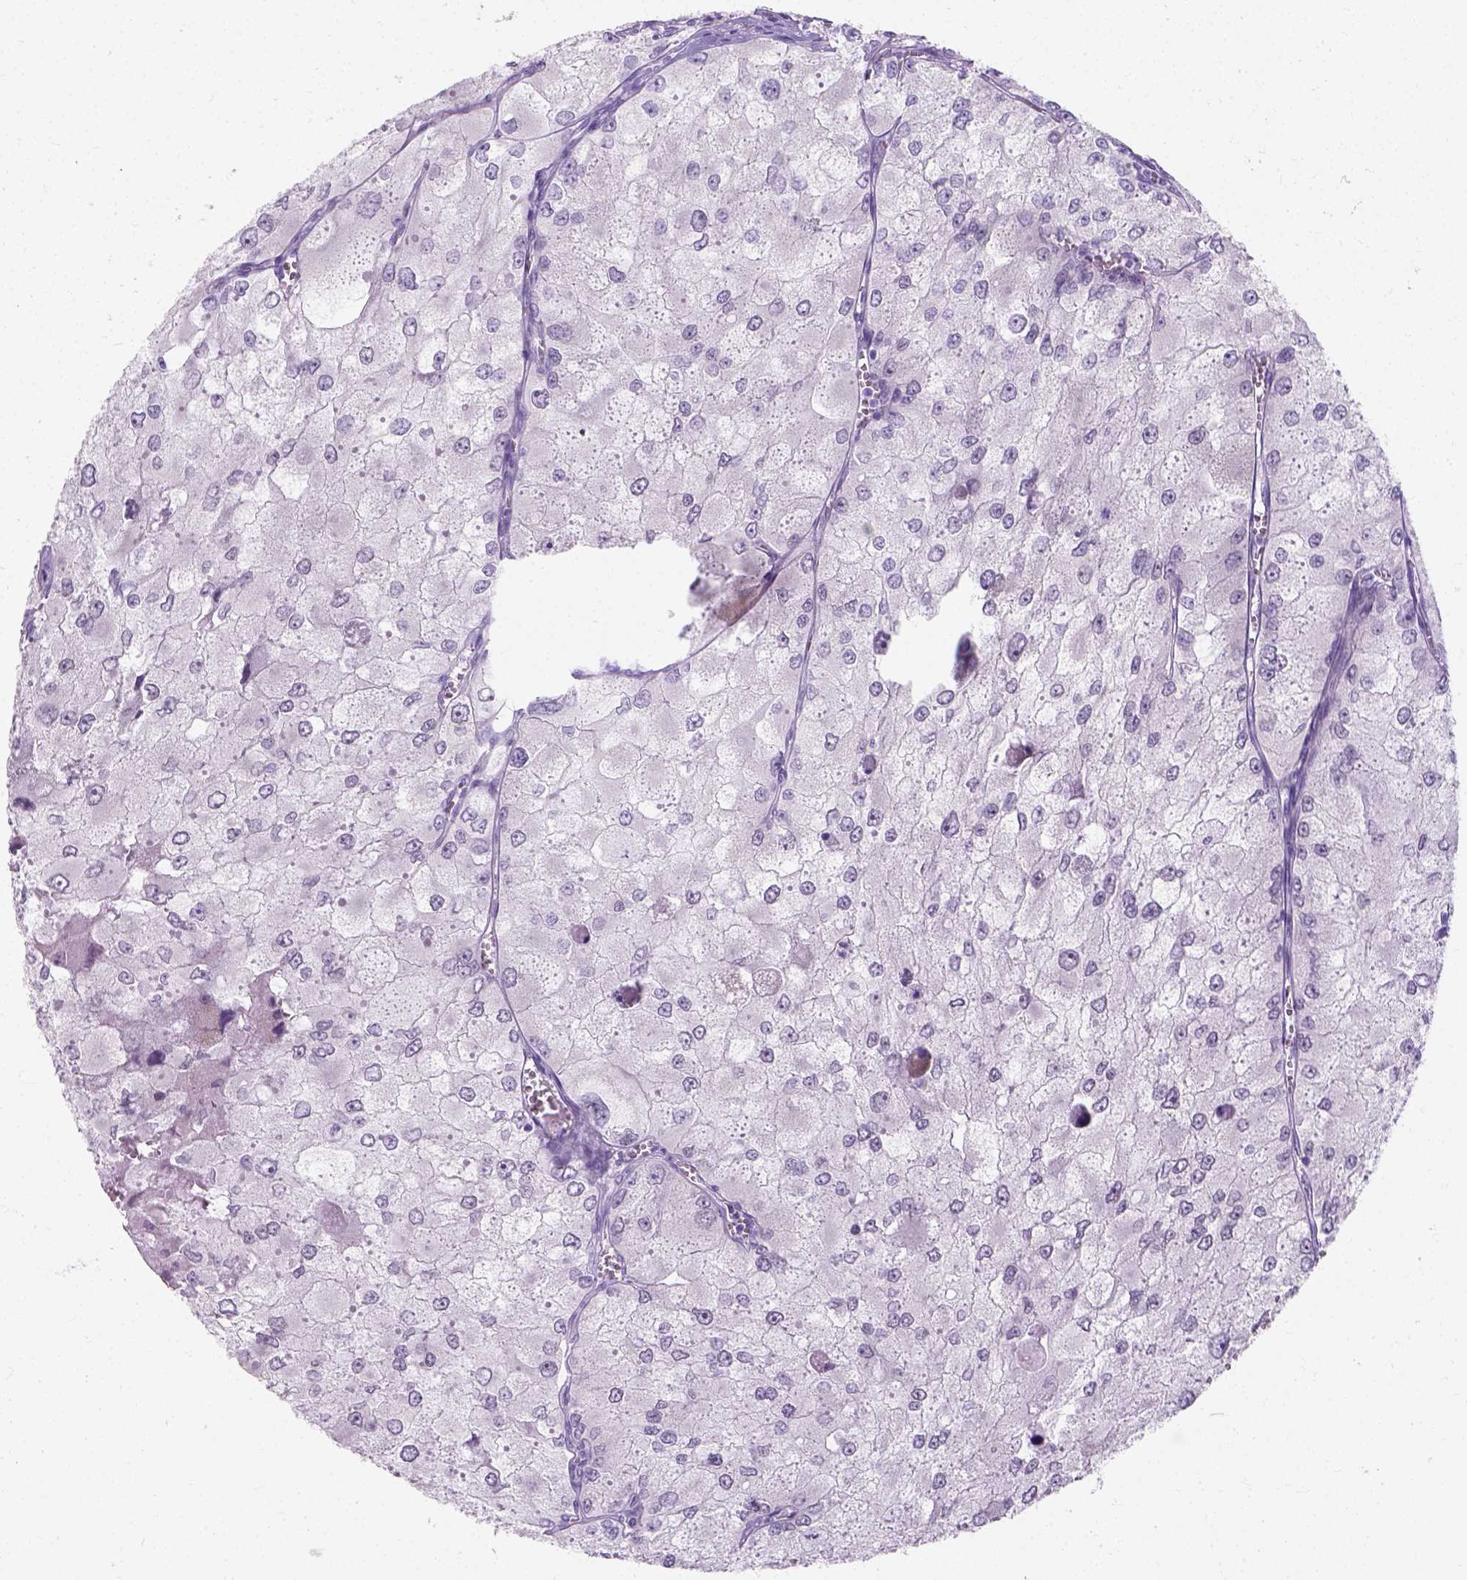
{"staining": {"intensity": "negative", "quantity": "none", "location": "none"}, "tissue": "renal cancer", "cell_type": "Tumor cells", "image_type": "cancer", "snomed": [{"axis": "morphology", "description": "Adenocarcinoma, NOS"}, {"axis": "topography", "description": "Kidney"}], "caption": "The micrograph shows no significant expression in tumor cells of adenocarcinoma (renal).", "gene": "MYH15", "patient": {"sex": "female", "age": 70}}